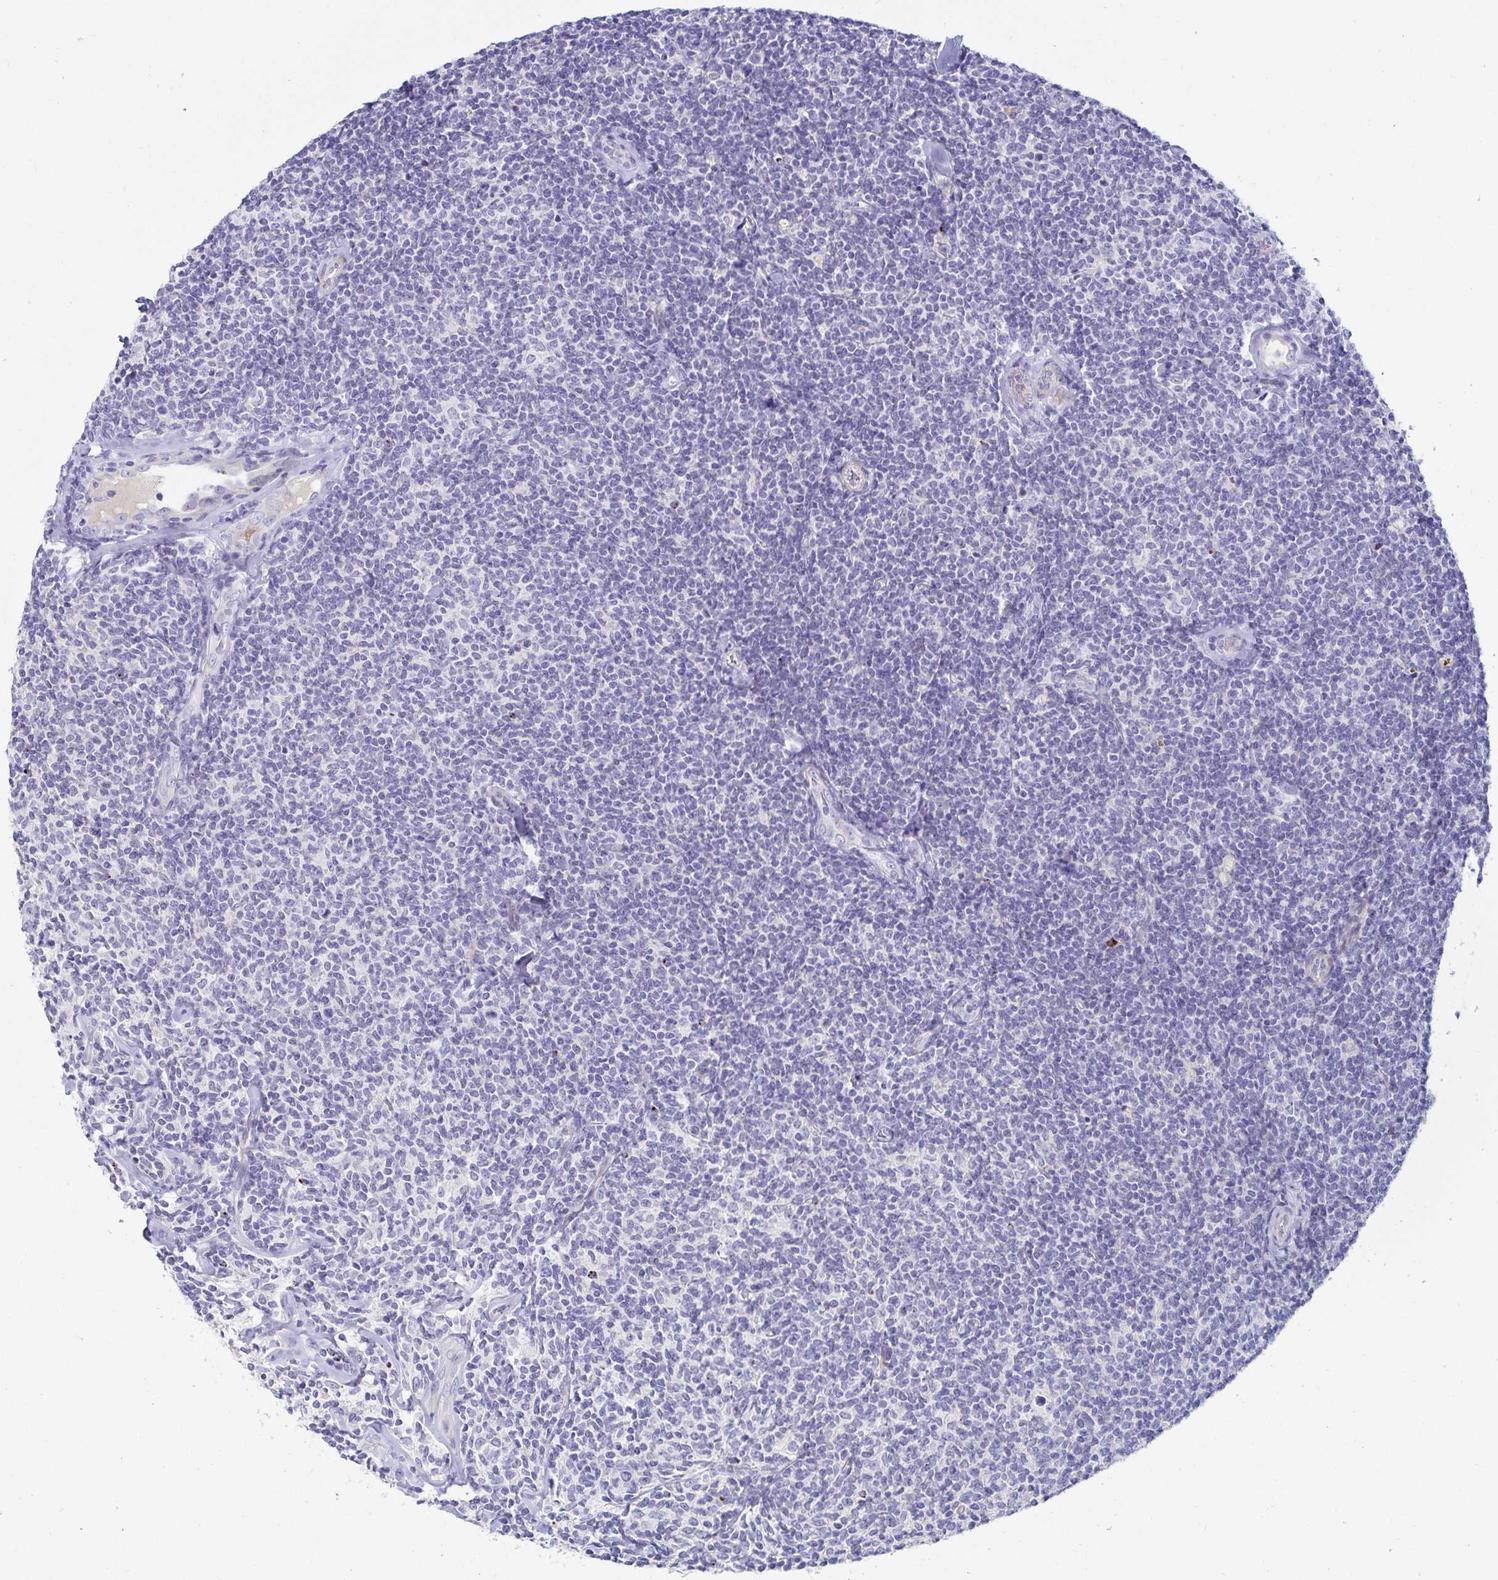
{"staining": {"intensity": "negative", "quantity": "none", "location": "none"}, "tissue": "lymphoma", "cell_type": "Tumor cells", "image_type": "cancer", "snomed": [{"axis": "morphology", "description": "Malignant lymphoma, non-Hodgkin's type, Low grade"}, {"axis": "topography", "description": "Lymph node"}], "caption": "This is an immunohistochemistry image of human malignant lymphoma, non-Hodgkin's type (low-grade). There is no expression in tumor cells.", "gene": "C4orf17", "patient": {"sex": "female", "age": 56}}